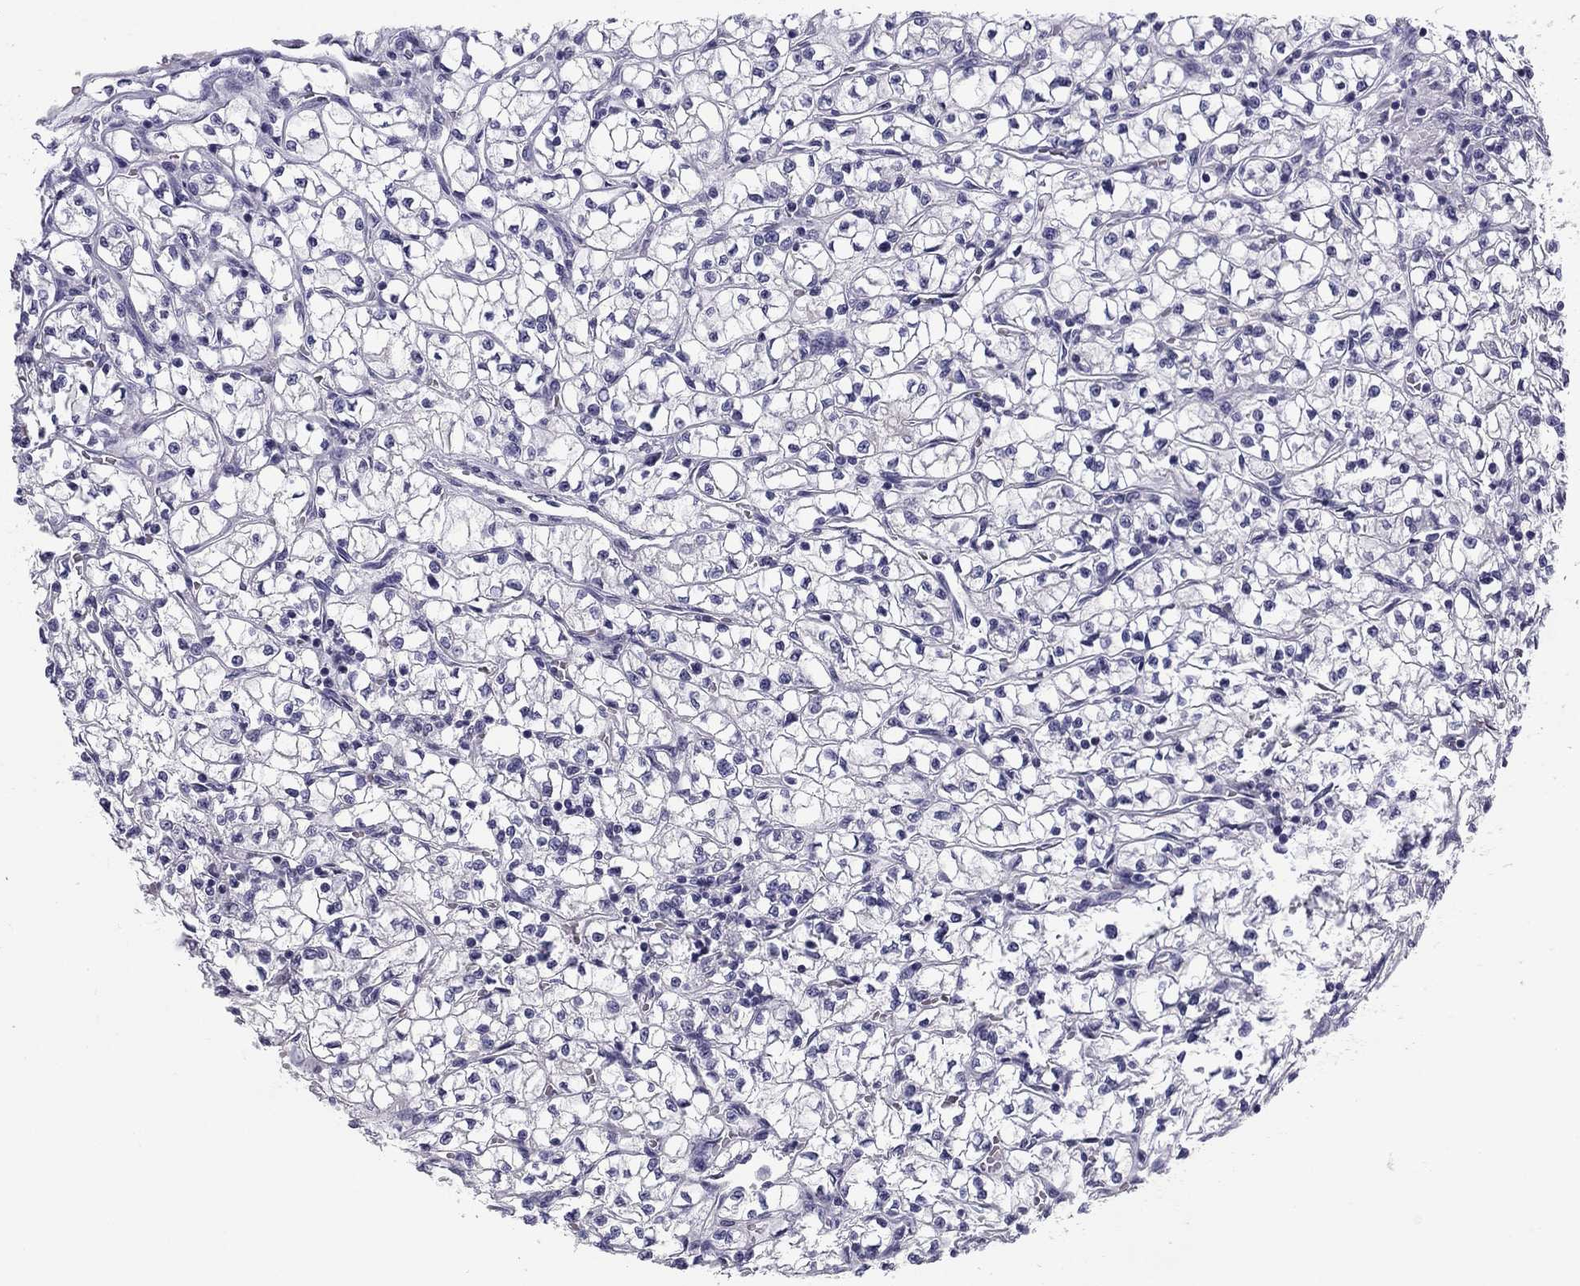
{"staining": {"intensity": "negative", "quantity": "none", "location": "none"}, "tissue": "renal cancer", "cell_type": "Tumor cells", "image_type": "cancer", "snomed": [{"axis": "morphology", "description": "Adenocarcinoma, NOS"}, {"axis": "topography", "description": "Kidney"}], "caption": "Immunohistochemistry histopathology image of human adenocarcinoma (renal) stained for a protein (brown), which displays no positivity in tumor cells. The staining is performed using DAB brown chromogen with nuclei counter-stained in using hematoxylin.", "gene": "FLNC", "patient": {"sex": "female", "age": 64}}